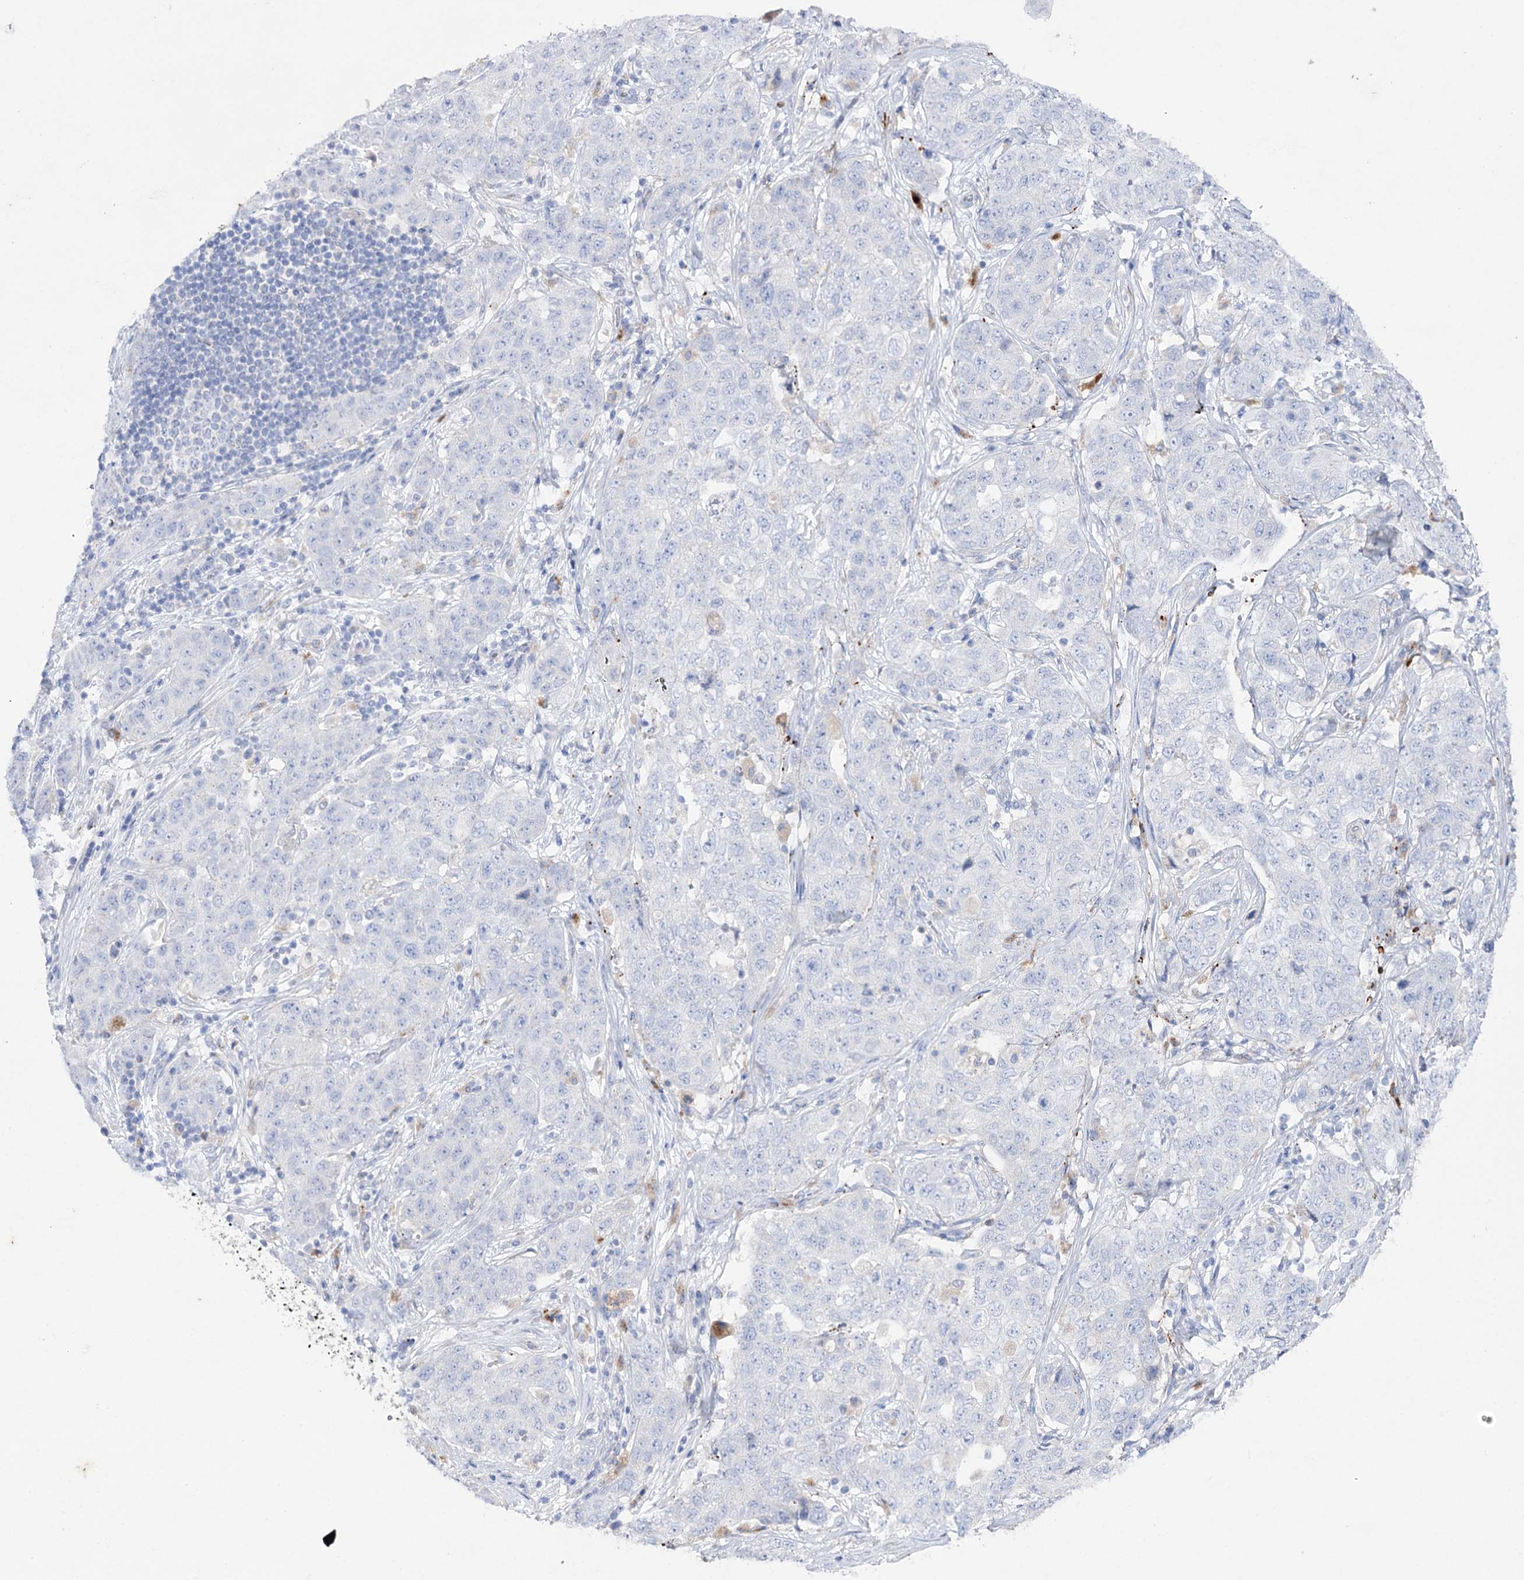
{"staining": {"intensity": "negative", "quantity": "none", "location": "none"}, "tissue": "stomach cancer", "cell_type": "Tumor cells", "image_type": "cancer", "snomed": [{"axis": "morphology", "description": "Normal tissue, NOS"}, {"axis": "morphology", "description": "Adenocarcinoma, NOS"}, {"axis": "topography", "description": "Lymph node"}, {"axis": "topography", "description": "Stomach"}], "caption": "High power microscopy histopathology image of an immunohistochemistry photomicrograph of adenocarcinoma (stomach), revealing no significant staining in tumor cells.", "gene": "NAGLU", "patient": {"sex": "male", "age": 48}}